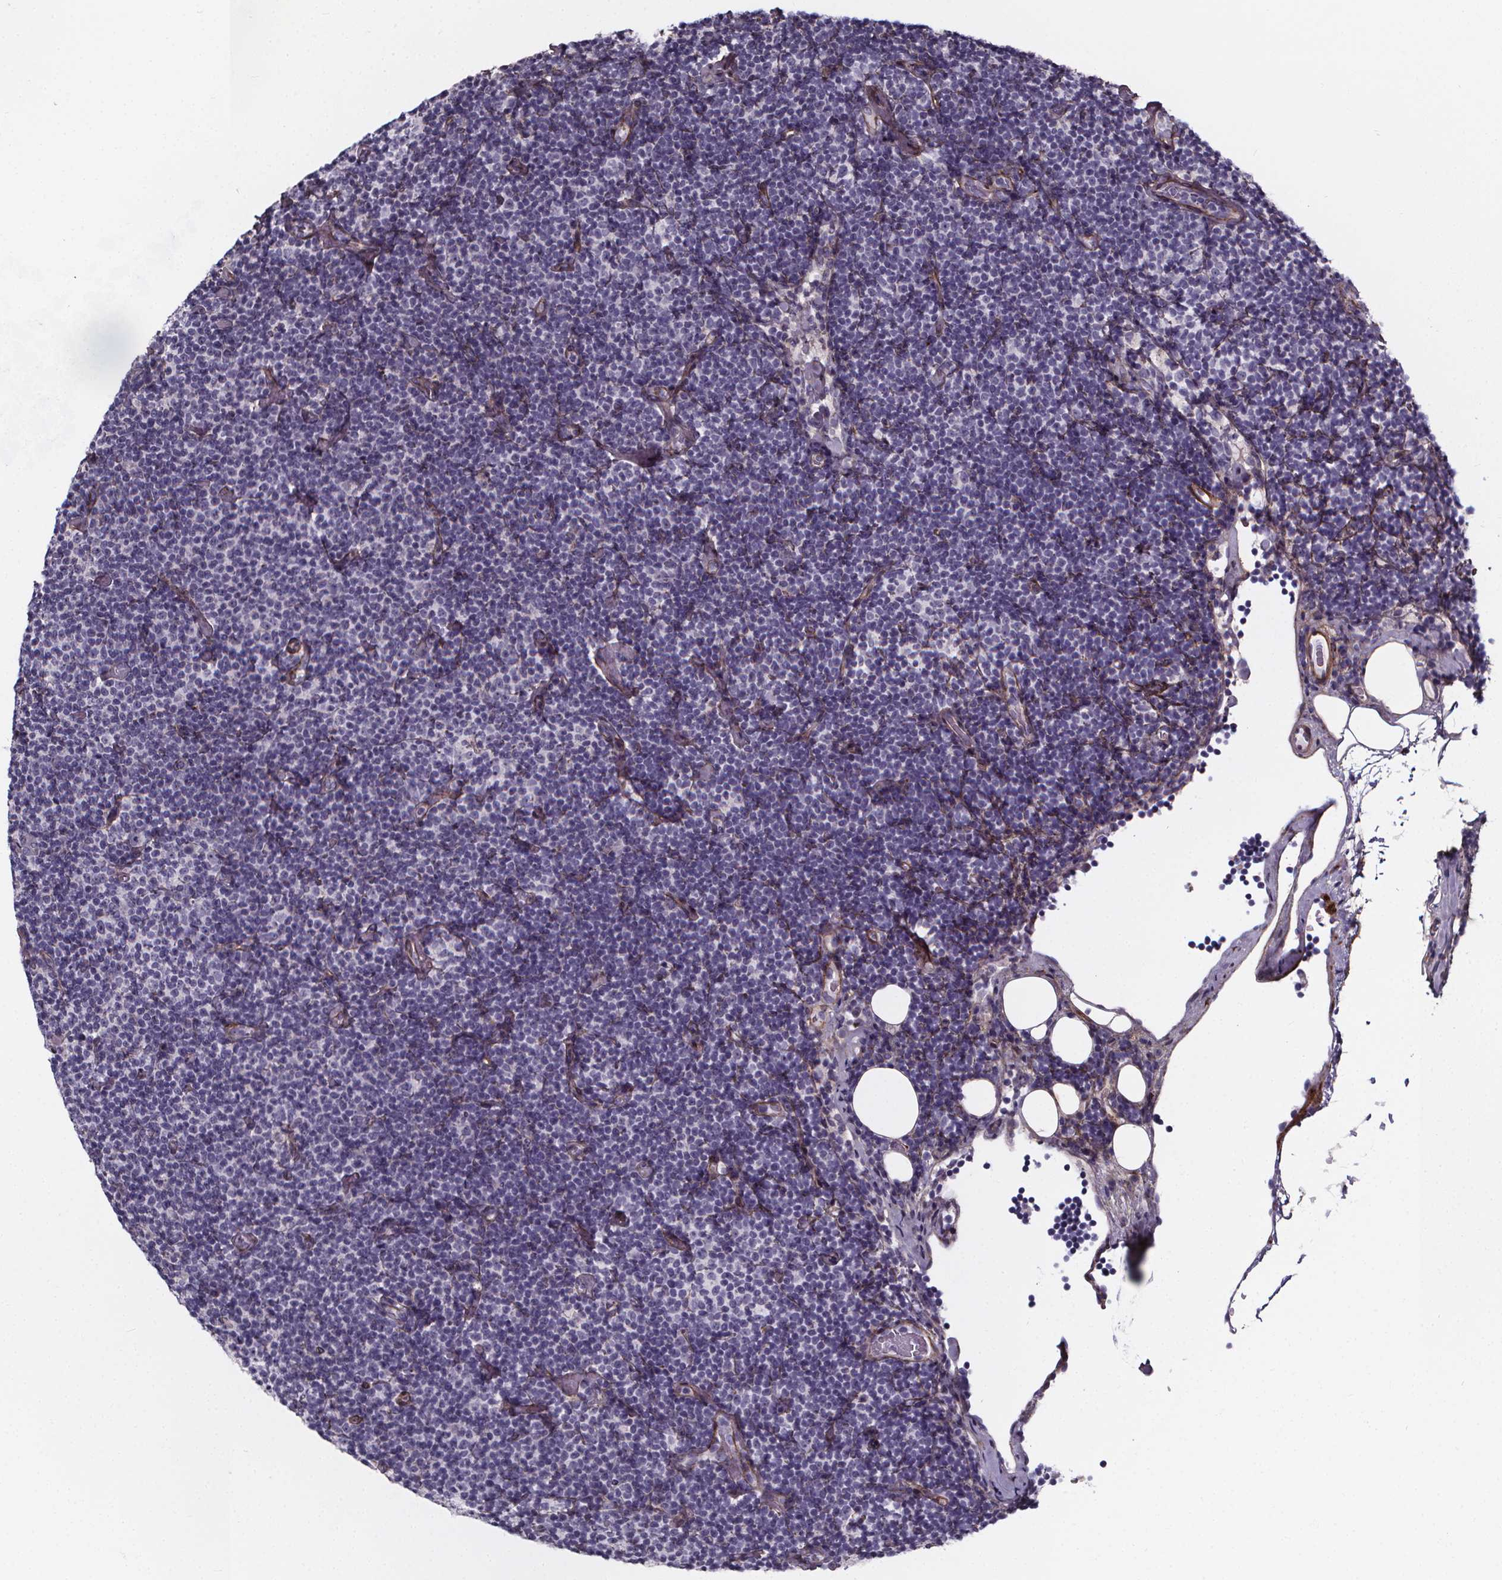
{"staining": {"intensity": "negative", "quantity": "none", "location": "none"}, "tissue": "lymphoma", "cell_type": "Tumor cells", "image_type": "cancer", "snomed": [{"axis": "morphology", "description": "Malignant lymphoma, non-Hodgkin's type, Low grade"}, {"axis": "topography", "description": "Lymph node"}], "caption": "Lymphoma stained for a protein using immunohistochemistry shows no positivity tumor cells.", "gene": "AEBP1", "patient": {"sex": "male", "age": 81}}